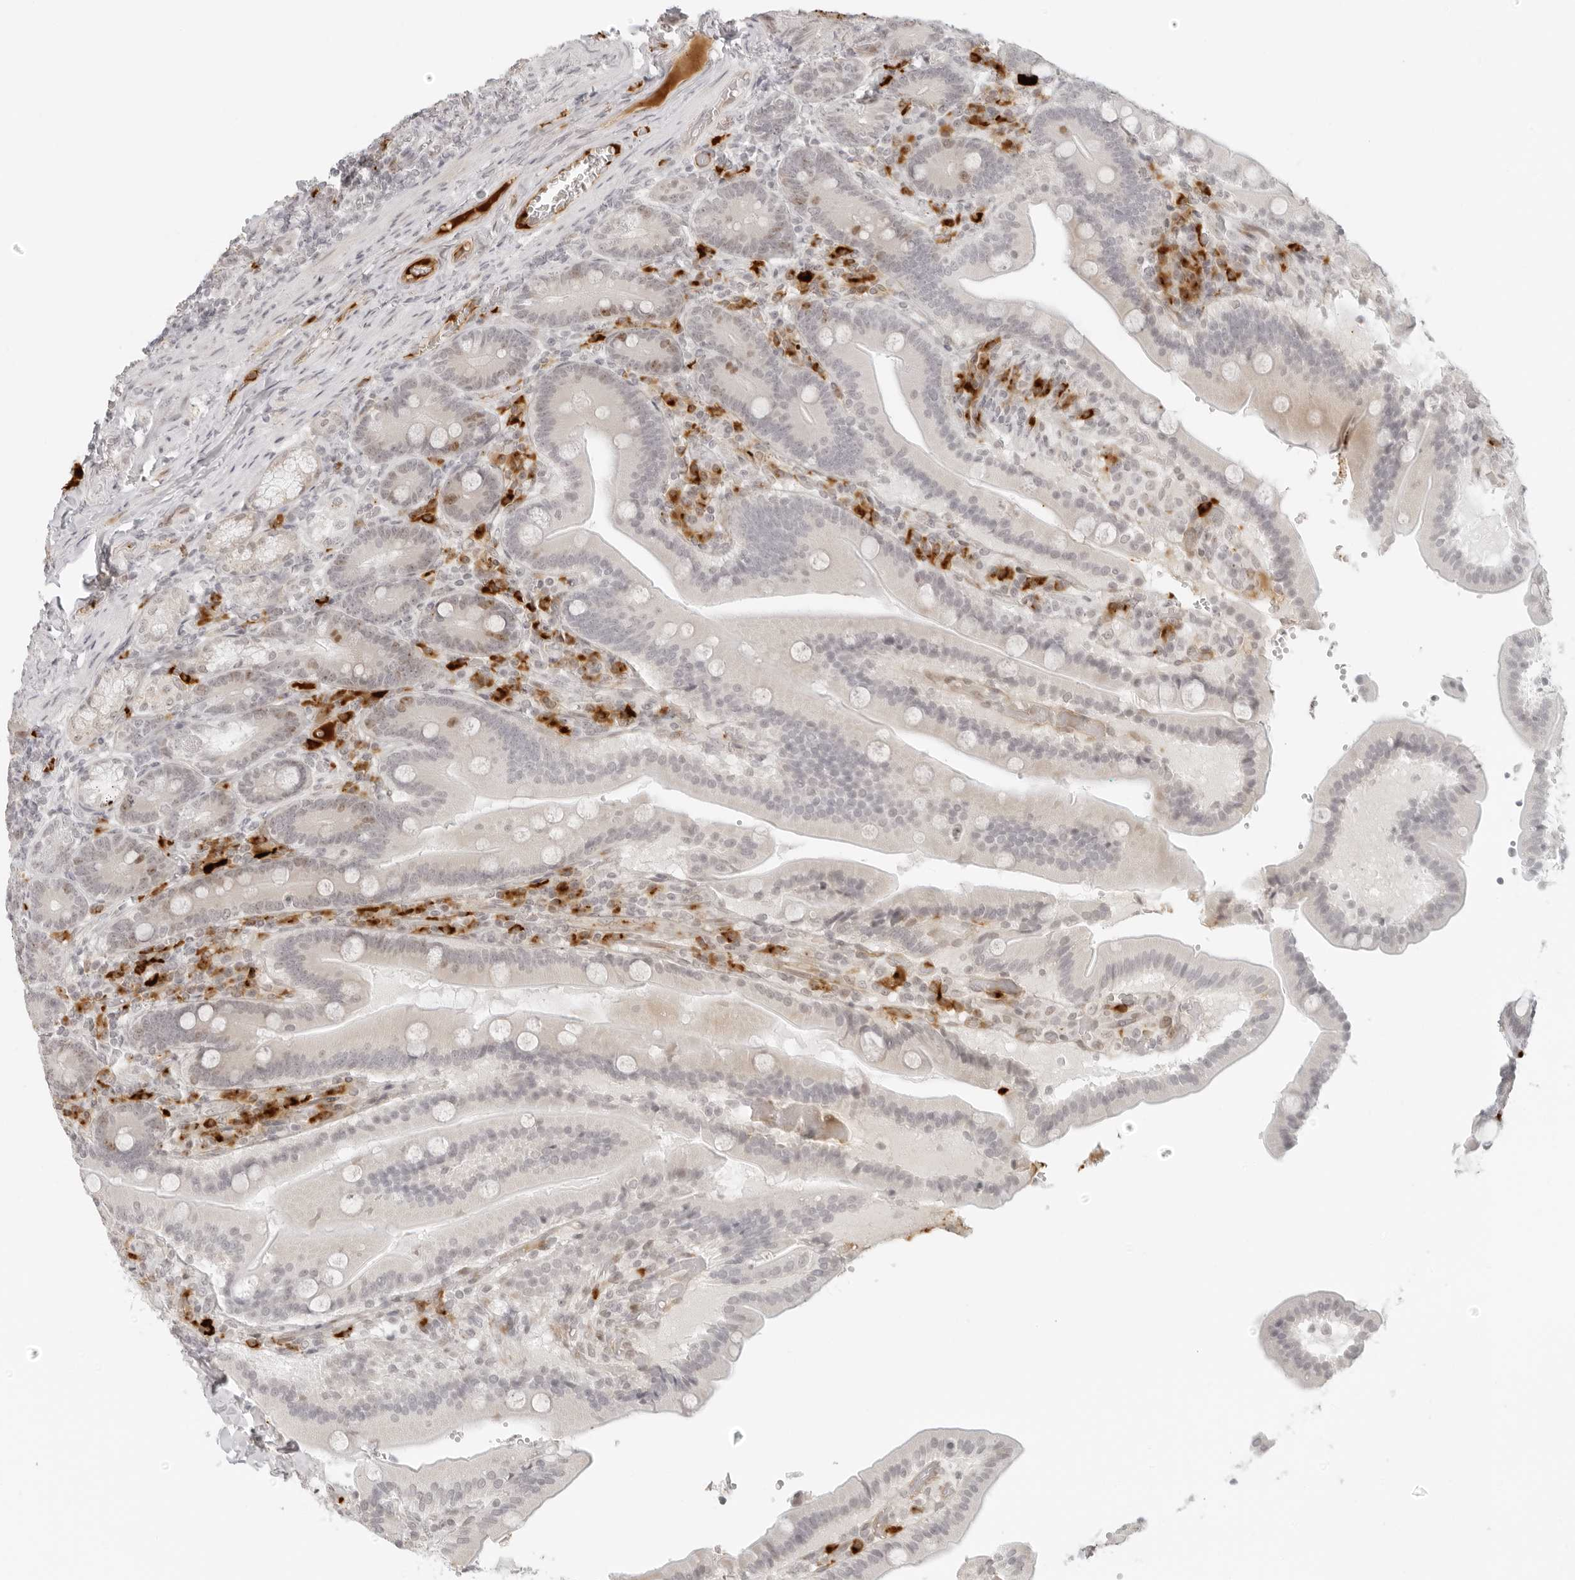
{"staining": {"intensity": "negative", "quantity": "none", "location": "none"}, "tissue": "duodenum", "cell_type": "Glandular cells", "image_type": "normal", "snomed": [{"axis": "morphology", "description": "Normal tissue, NOS"}, {"axis": "topography", "description": "Duodenum"}], "caption": "Micrograph shows no significant protein expression in glandular cells of benign duodenum. (DAB immunohistochemistry visualized using brightfield microscopy, high magnification).", "gene": "ZNF678", "patient": {"sex": "female", "age": 62}}